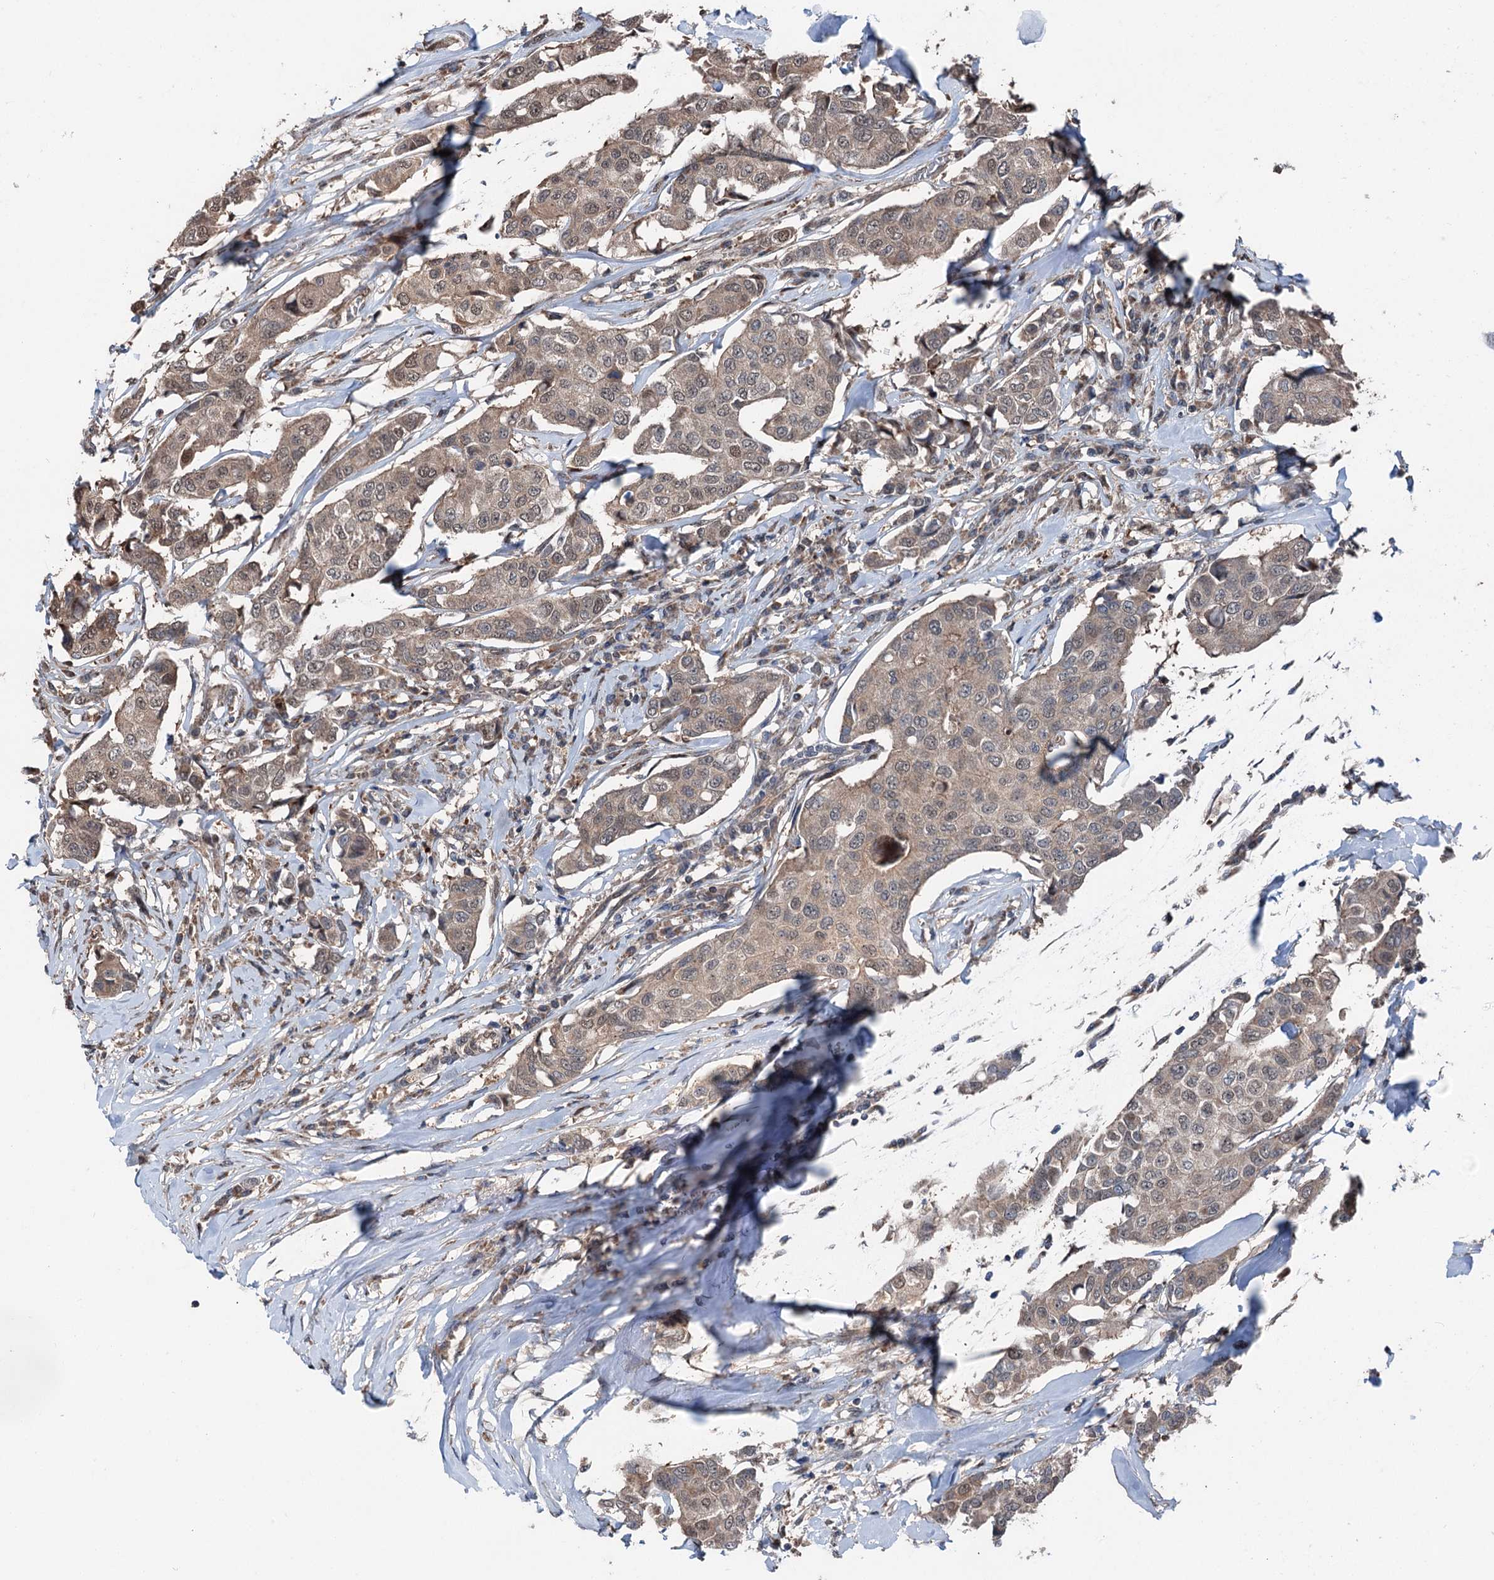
{"staining": {"intensity": "weak", "quantity": ">75%", "location": "cytoplasmic/membranous,nuclear"}, "tissue": "breast cancer", "cell_type": "Tumor cells", "image_type": "cancer", "snomed": [{"axis": "morphology", "description": "Duct carcinoma"}, {"axis": "topography", "description": "Breast"}], "caption": "Breast invasive ductal carcinoma stained with a brown dye displays weak cytoplasmic/membranous and nuclear positive staining in approximately >75% of tumor cells.", "gene": "PSMD13", "patient": {"sex": "female", "age": 80}}